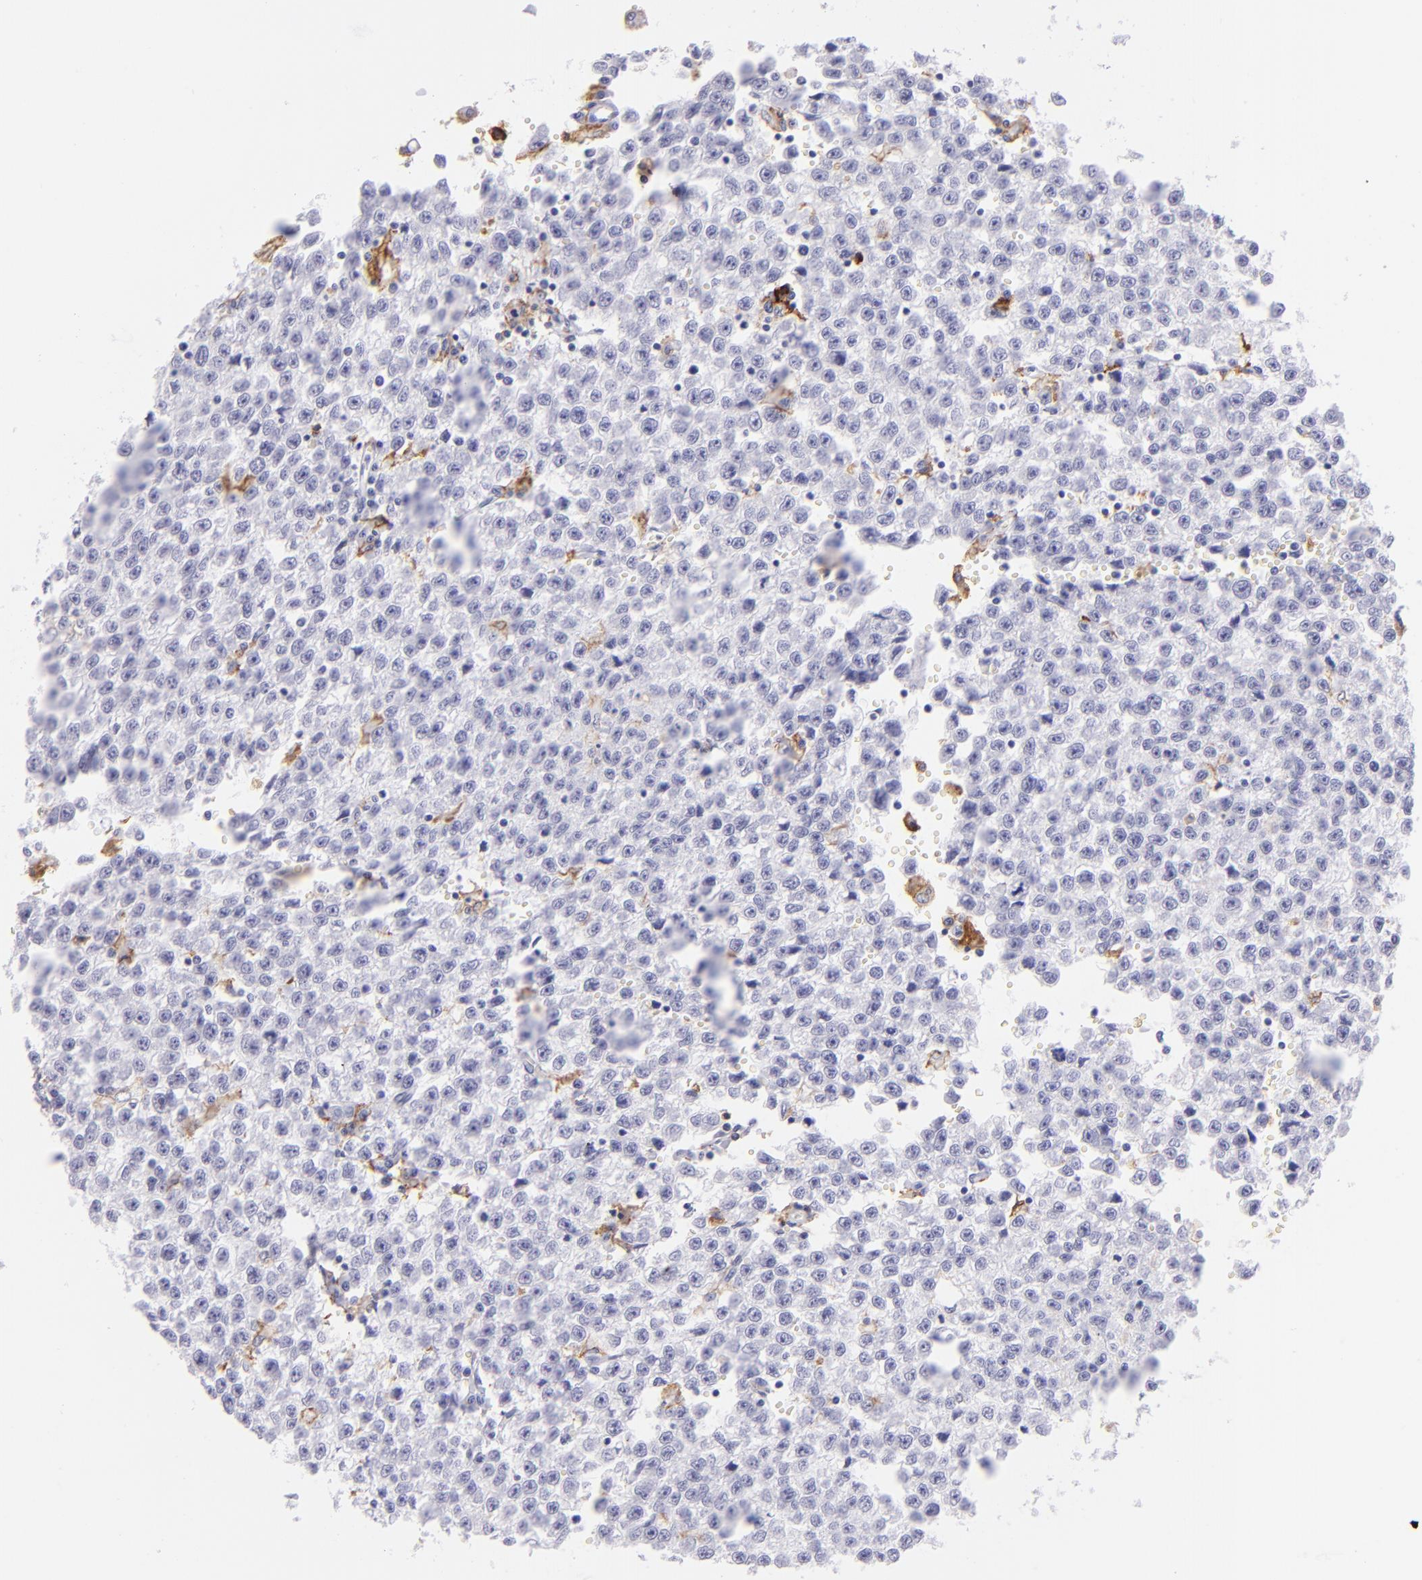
{"staining": {"intensity": "negative", "quantity": "none", "location": "none"}, "tissue": "testis cancer", "cell_type": "Tumor cells", "image_type": "cancer", "snomed": [{"axis": "morphology", "description": "Seminoma, NOS"}, {"axis": "topography", "description": "Testis"}], "caption": "Immunohistochemistry (IHC) micrograph of neoplastic tissue: testis cancer stained with DAB (3,3'-diaminobenzidine) exhibits no significant protein staining in tumor cells.", "gene": "CD72", "patient": {"sex": "male", "age": 35}}